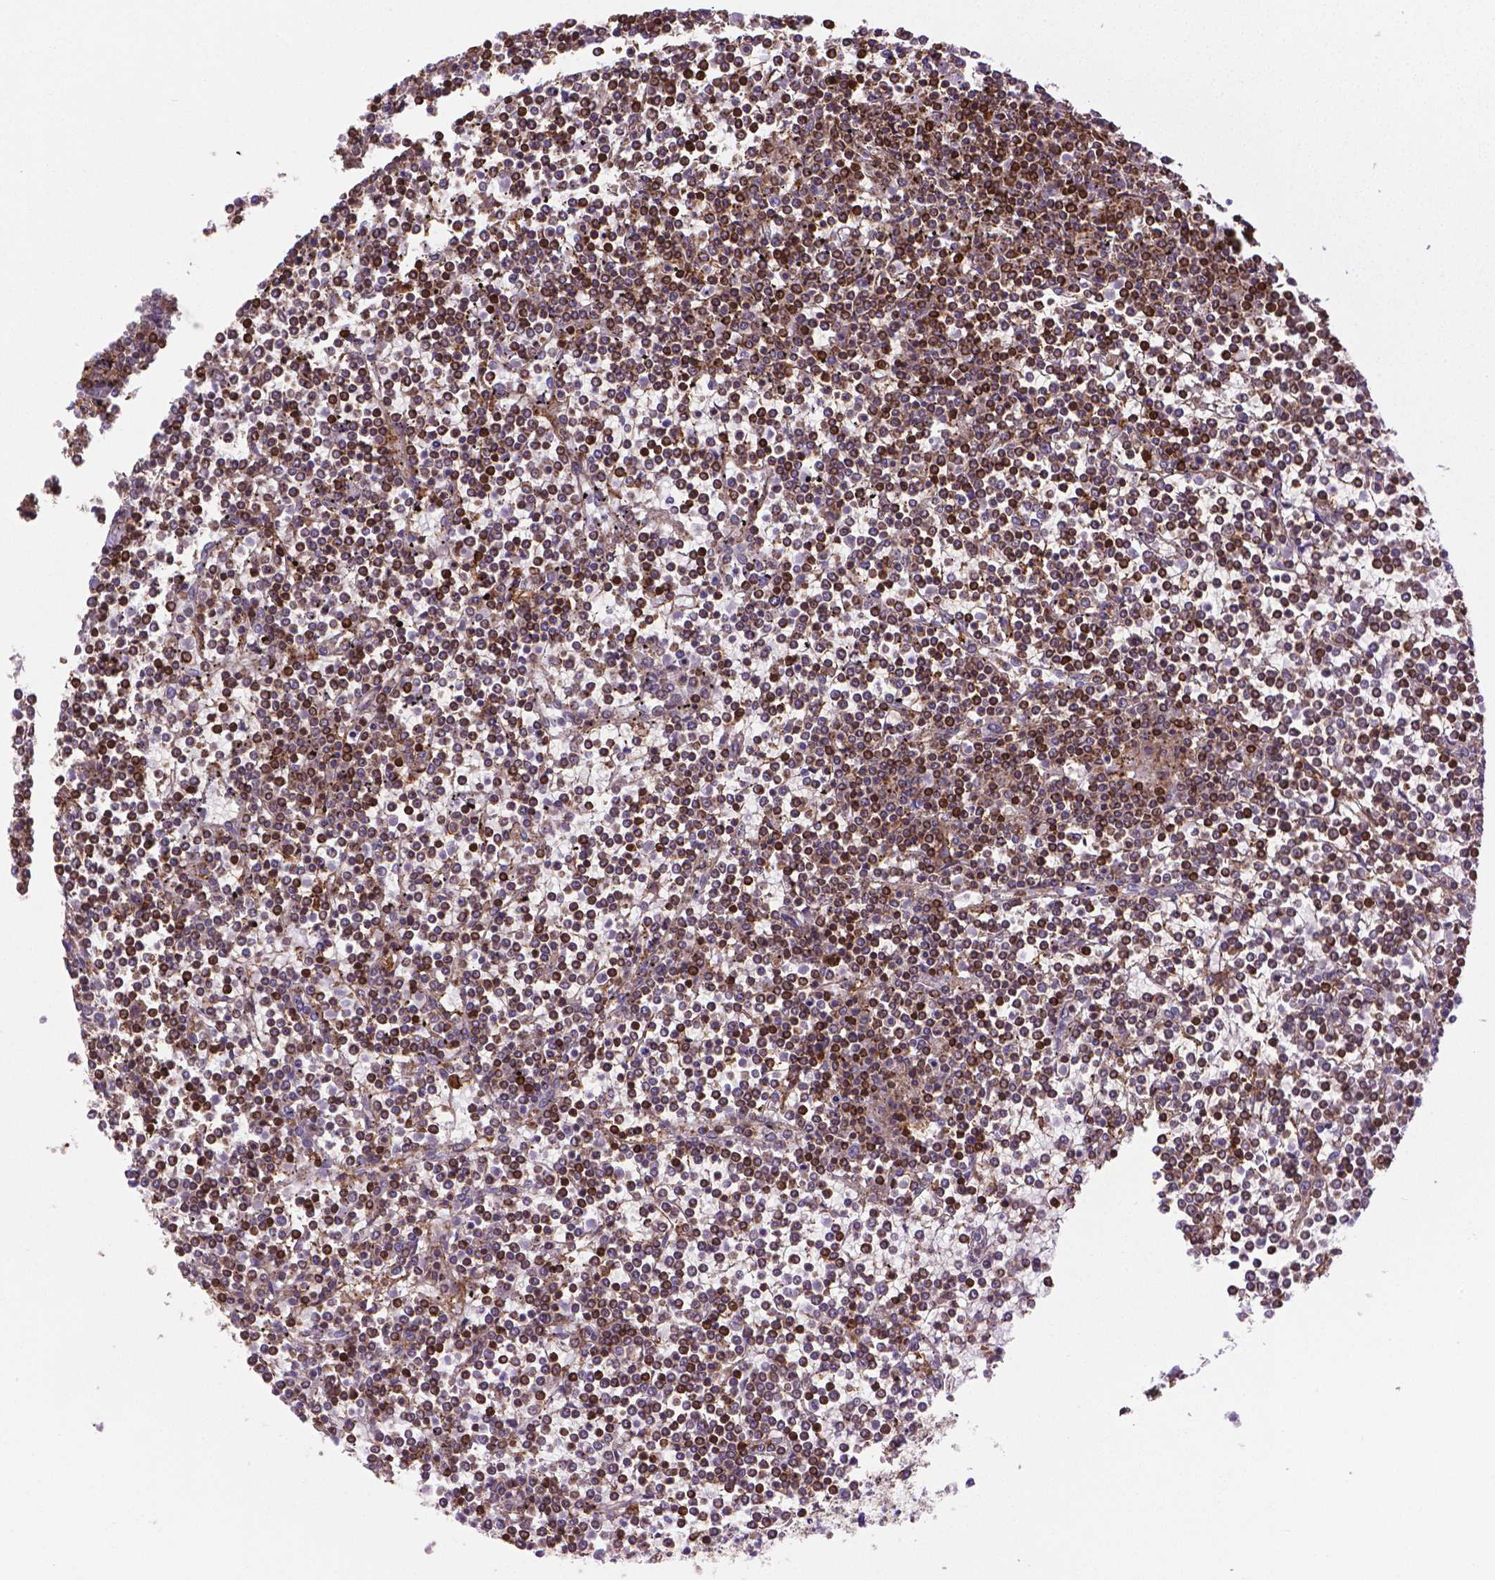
{"staining": {"intensity": "moderate", "quantity": ">75%", "location": "cytoplasmic/membranous,nuclear"}, "tissue": "lymphoma", "cell_type": "Tumor cells", "image_type": "cancer", "snomed": [{"axis": "morphology", "description": "Malignant lymphoma, non-Hodgkin's type, Low grade"}, {"axis": "topography", "description": "Spleen"}], "caption": "Malignant lymphoma, non-Hodgkin's type (low-grade) stained with IHC displays moderate cytoplasmic/membranous and nuclear staining in about >75% of tumor cells. The staining is performed using DAB brown chromogen to label protein expression. The nuclei are counter-stained blue using hematoxylin.", "gene": "ACAD10", "patient": {"sex": "female", "age": 19}}